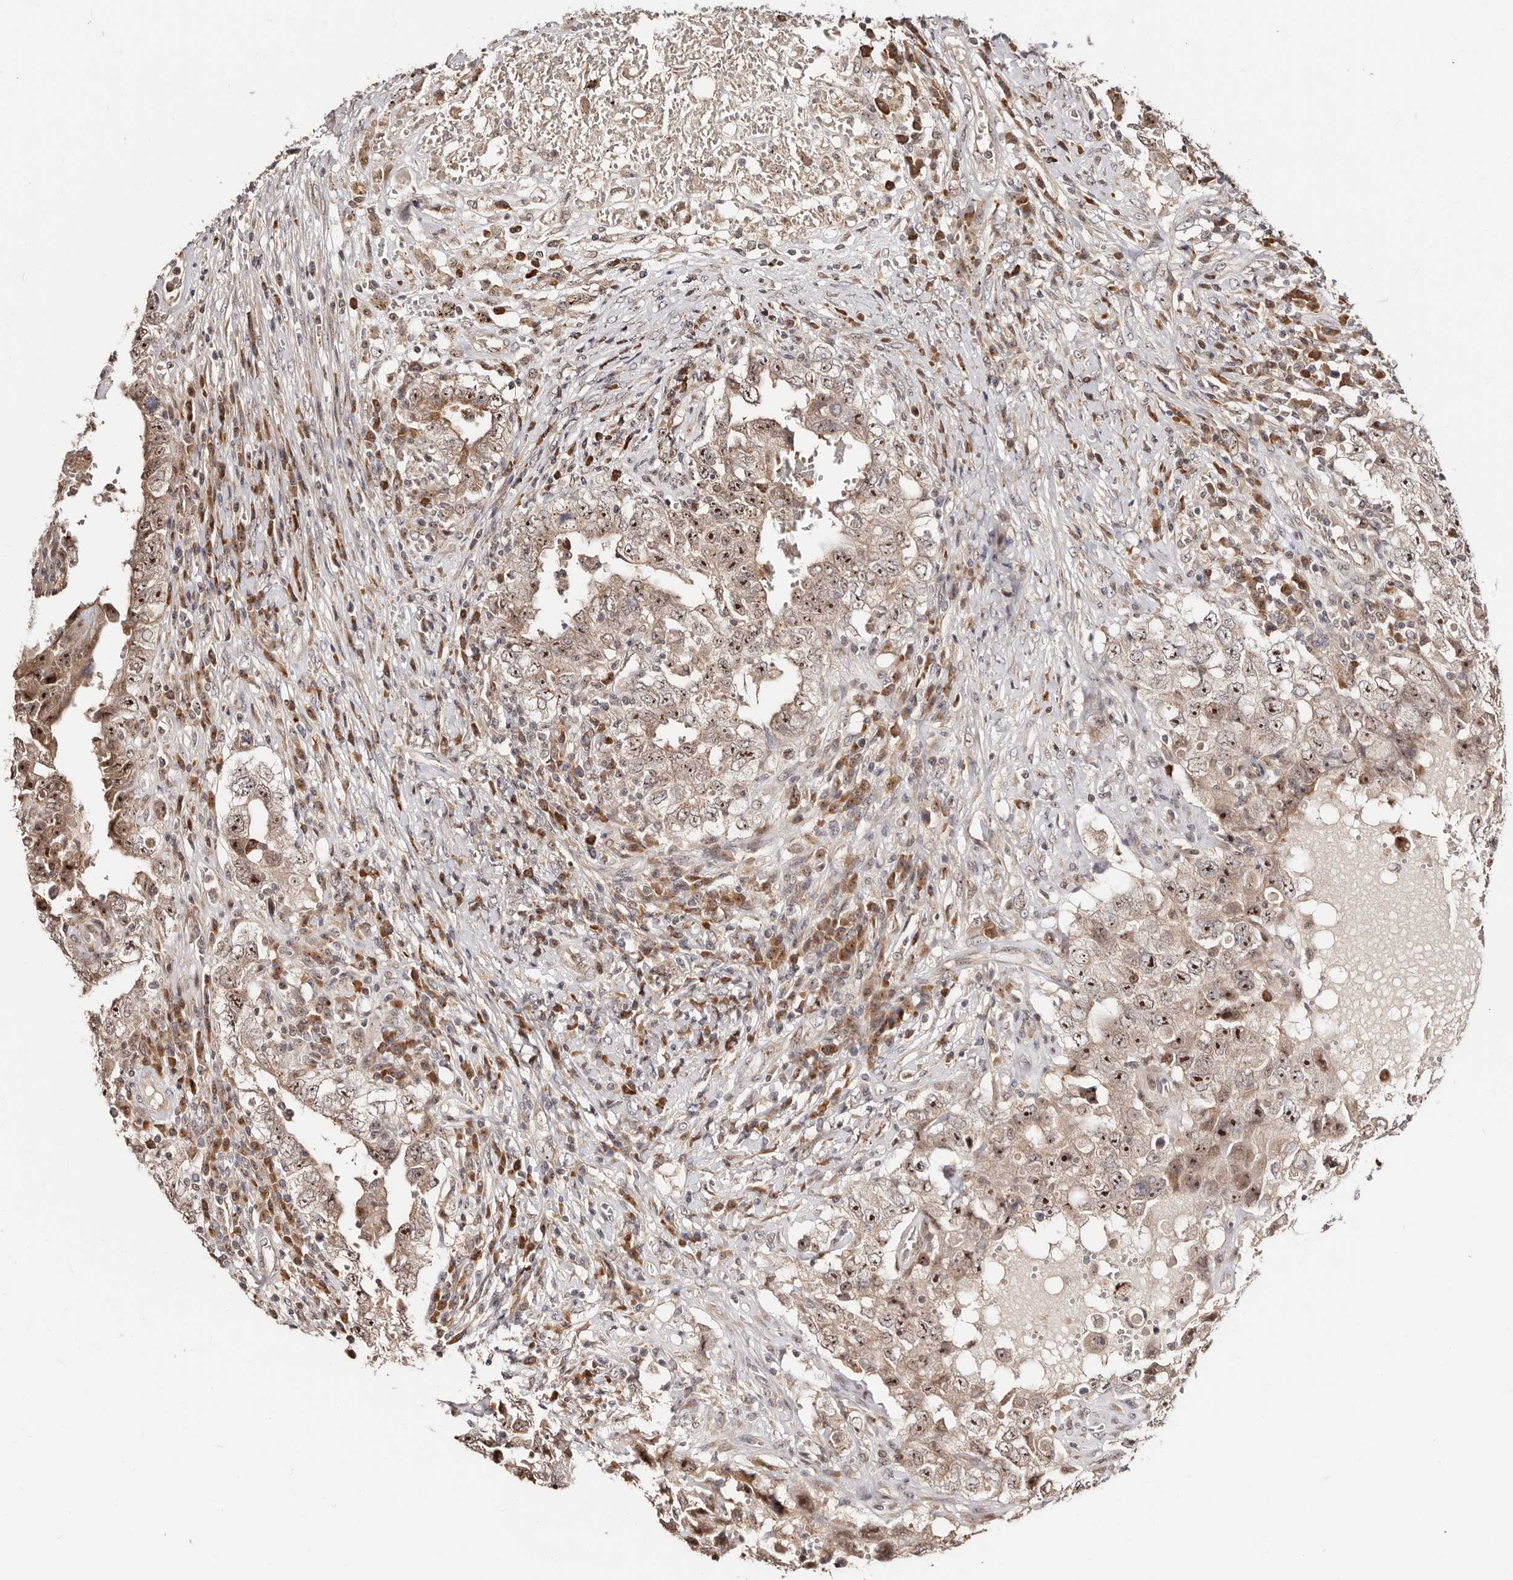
{"staining": {"intensity": "strong", "quantity": ">75%", "location": "cytoplasmic/membranous,nuclear"}, "tissue": "testis cancer", "cell_type": "Tumor cells", "image_type": "cancer", "snomed": [{"axis": "morphology", "description": "Carcinoma, Embryonal, NOS"}, {"axis": "topography", "description": "Testis"}], "caption": "Approximately >75% of tumor cells in testis cancer (embryonal carcinoma) exhibit strong cytoplasmic/membranous and nuclear protein staining as visualized by brown immunohistochemical staining.", "gene": "APOL6", "patient": {"sex": "male", "age": 26}}